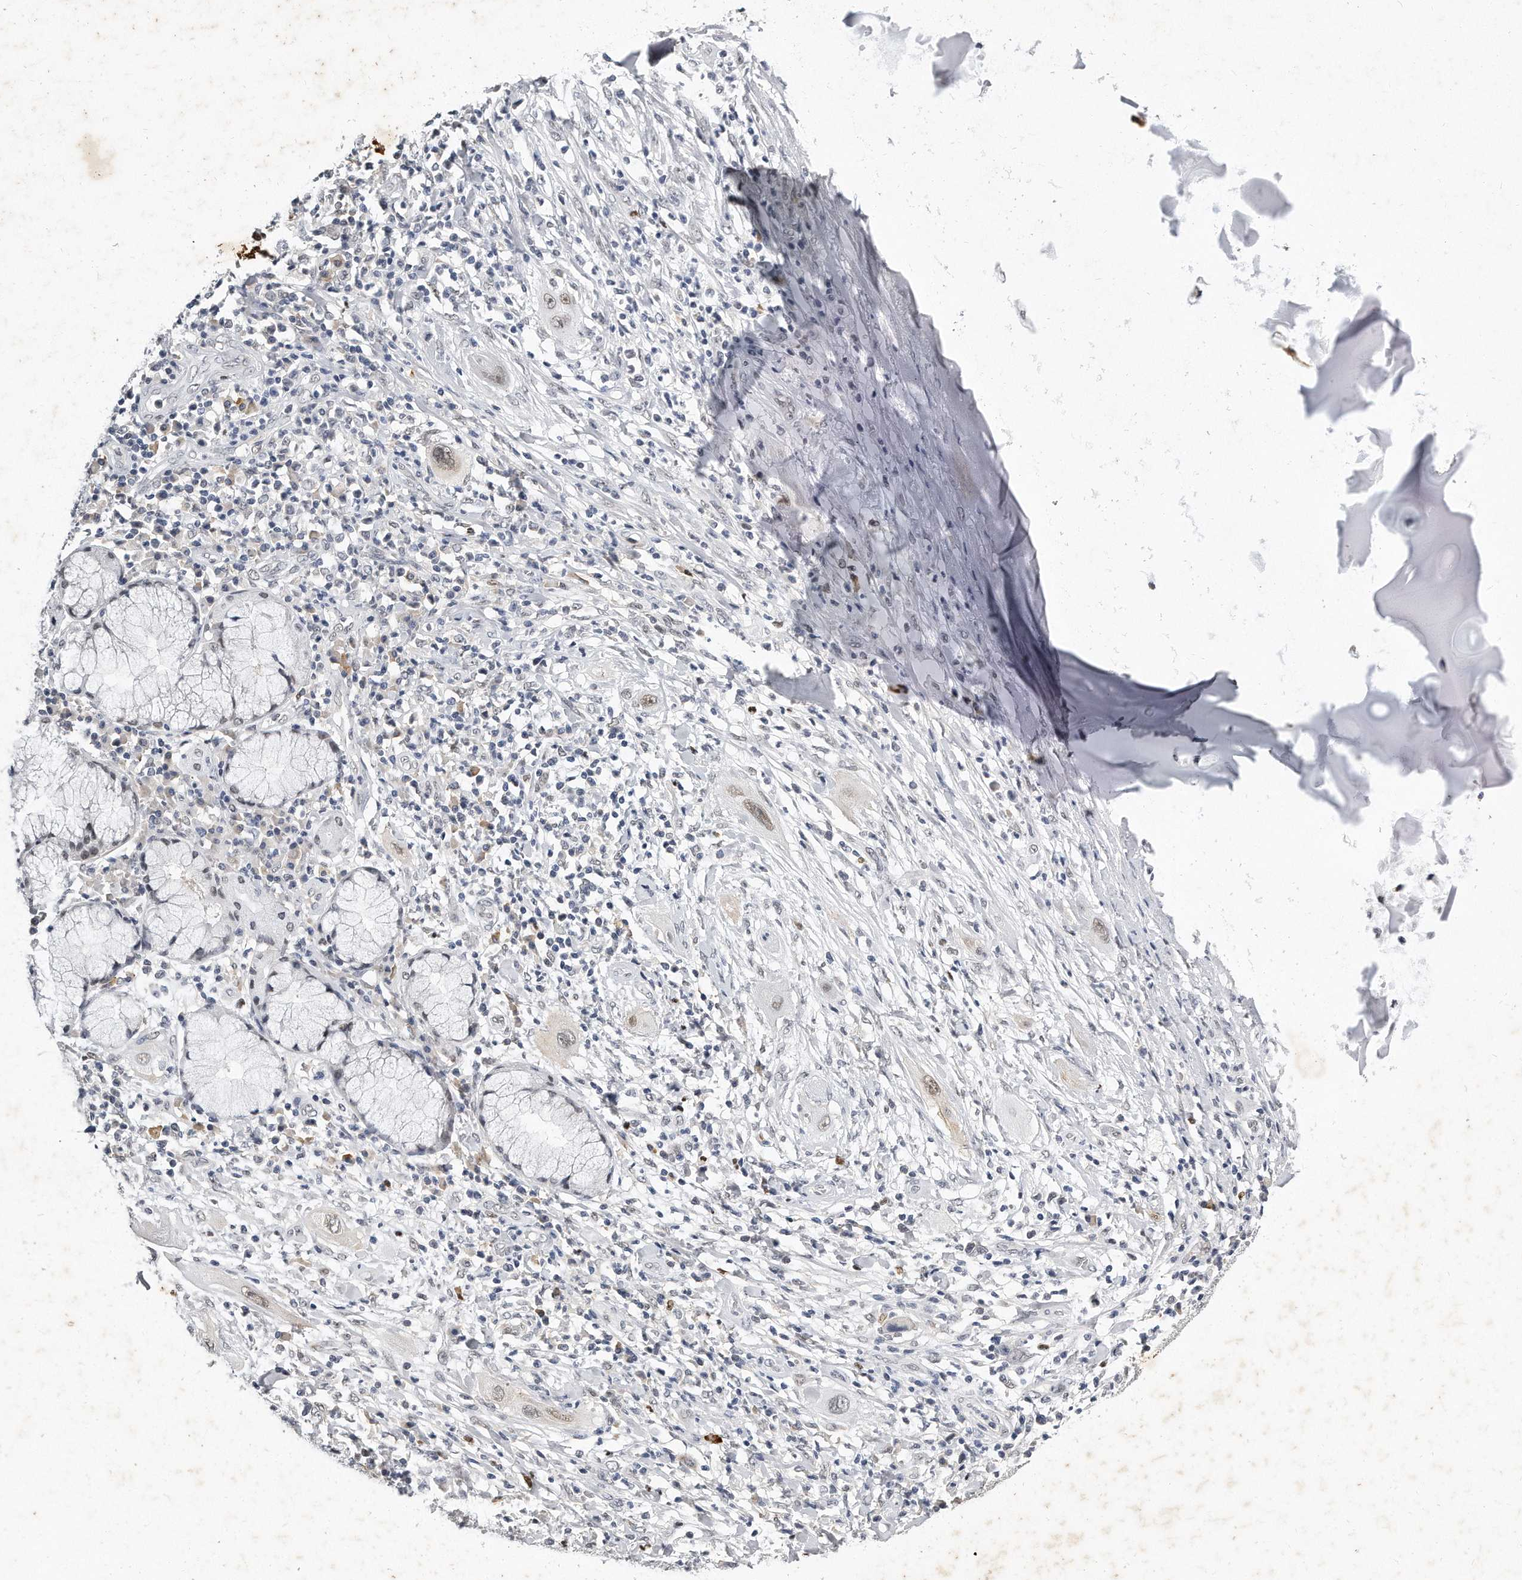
{"staining": {"intensity": "weak", "quantity": "25%-75%", "location": "nuclear"}, "tissue": "lung cancer", "cell_type": "Tumor cells", "image_type": "cancer", "snomed": [{"axis": "morphology", "description": "Squamous cell carcinoma, NOS"}, {"axis": "topography", "description": "Lung"}], "caption": "Protein expression analysis of human lung cancer reveals weak nuclear expression in about 25%-75% of tumor cells. (DAB (3,3'-diaminobenzidine) IHC with brightfield microscopy, high magnification).", "gene": "CTBP2", "patient": {"sex": "female", "age": 47}}